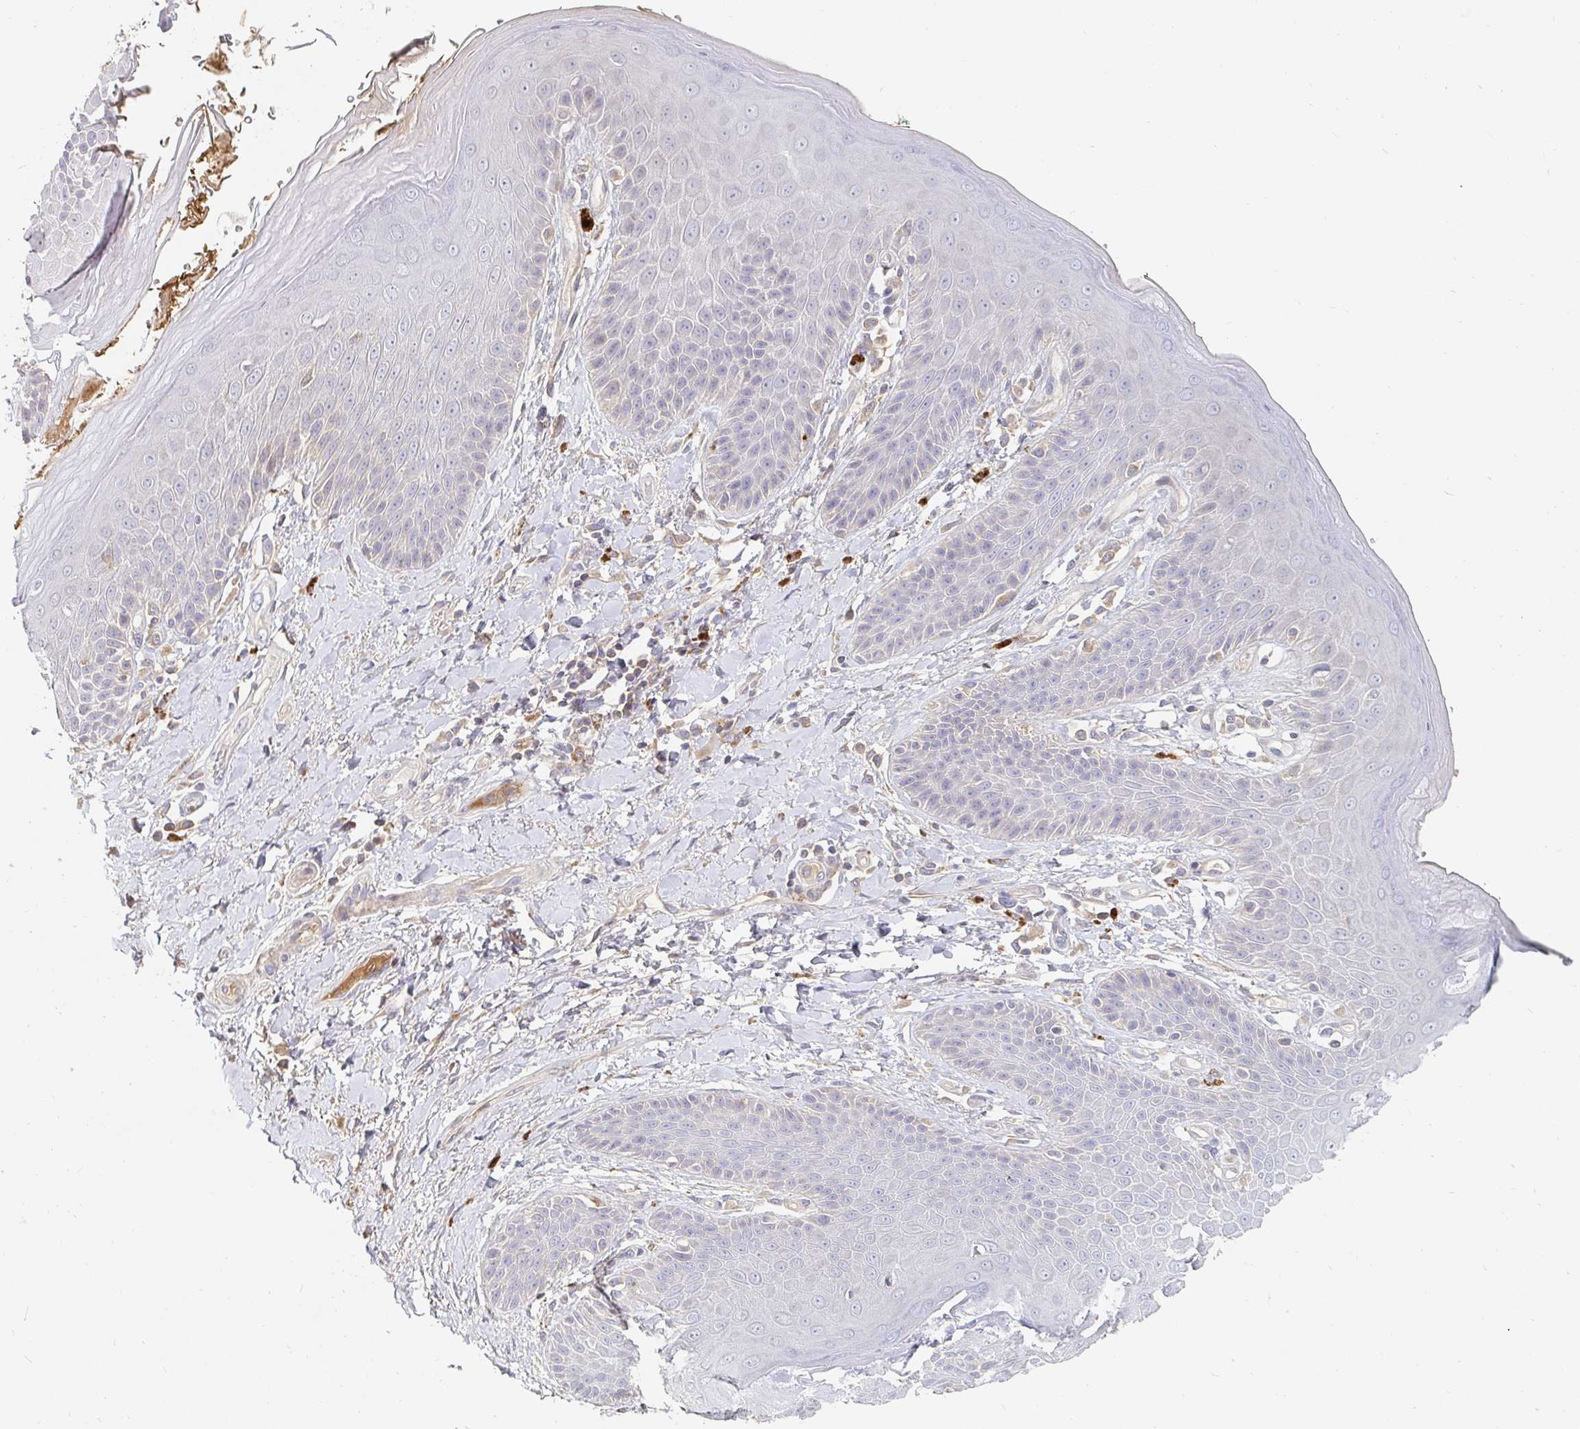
{"staining": {"intensity": "weak", "quantity": "<25%", "location": "cytoplasmic/membranous"}, "tissue": "skin", "cell_type": "Epidermal cells", "image_type": "normal", "snomed": [{"axis": "morphology", "description": "Normal tissue, NOS"}, {"axis": "topography", "description": "Anal"}, {"axis": "topography", "description": "Peripheral nerve tissue"}], "caption": "Immunohistochemical staining of benign human skin displays no significant expression in epidermal cells. The staining was performed using DAB (3,3'-diaminobenzidine) to visualize the protein expression in brown, while the nuclei were stained in blue with hematoxylin (Magnification: 20x).", "gene": "NME9", "patient": {"sex": "male", "age": 51}}